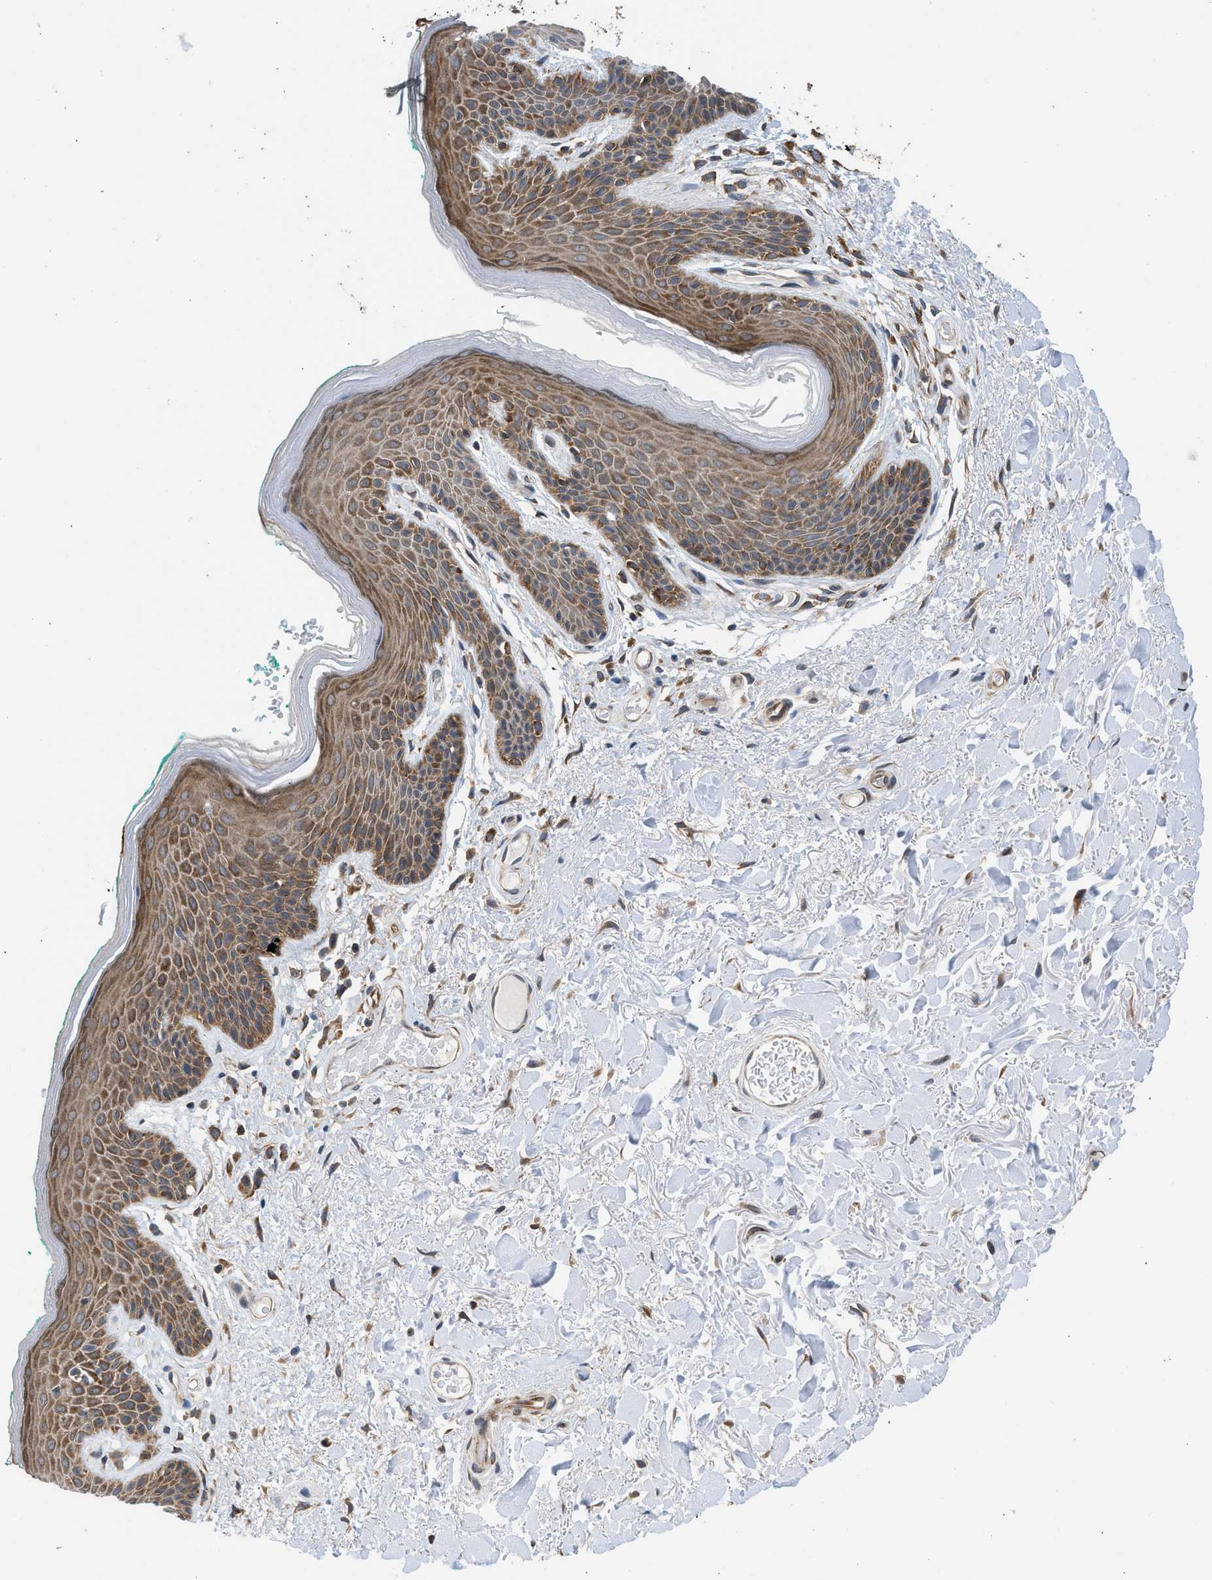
{"staining": {"intensity": "moderate", "quantity": ">75%", "location": "cytoplasmic/membranous"}, "tissue": "skin", "cell_type": "Epidermal cells", "image_type": "normal", "snomed": [{"axis": "morphology", "description": "Normal tissue, NOS"}, {"axis": "topography", "description": "Anal"}], "caption": "A photomicrograph of skin stained for a protein exhibits moderate cytoplasmic/membranous brown staining in epidermal cells.", "gene": "POLG2", "patient": {"sex": "male", "age": 74}}